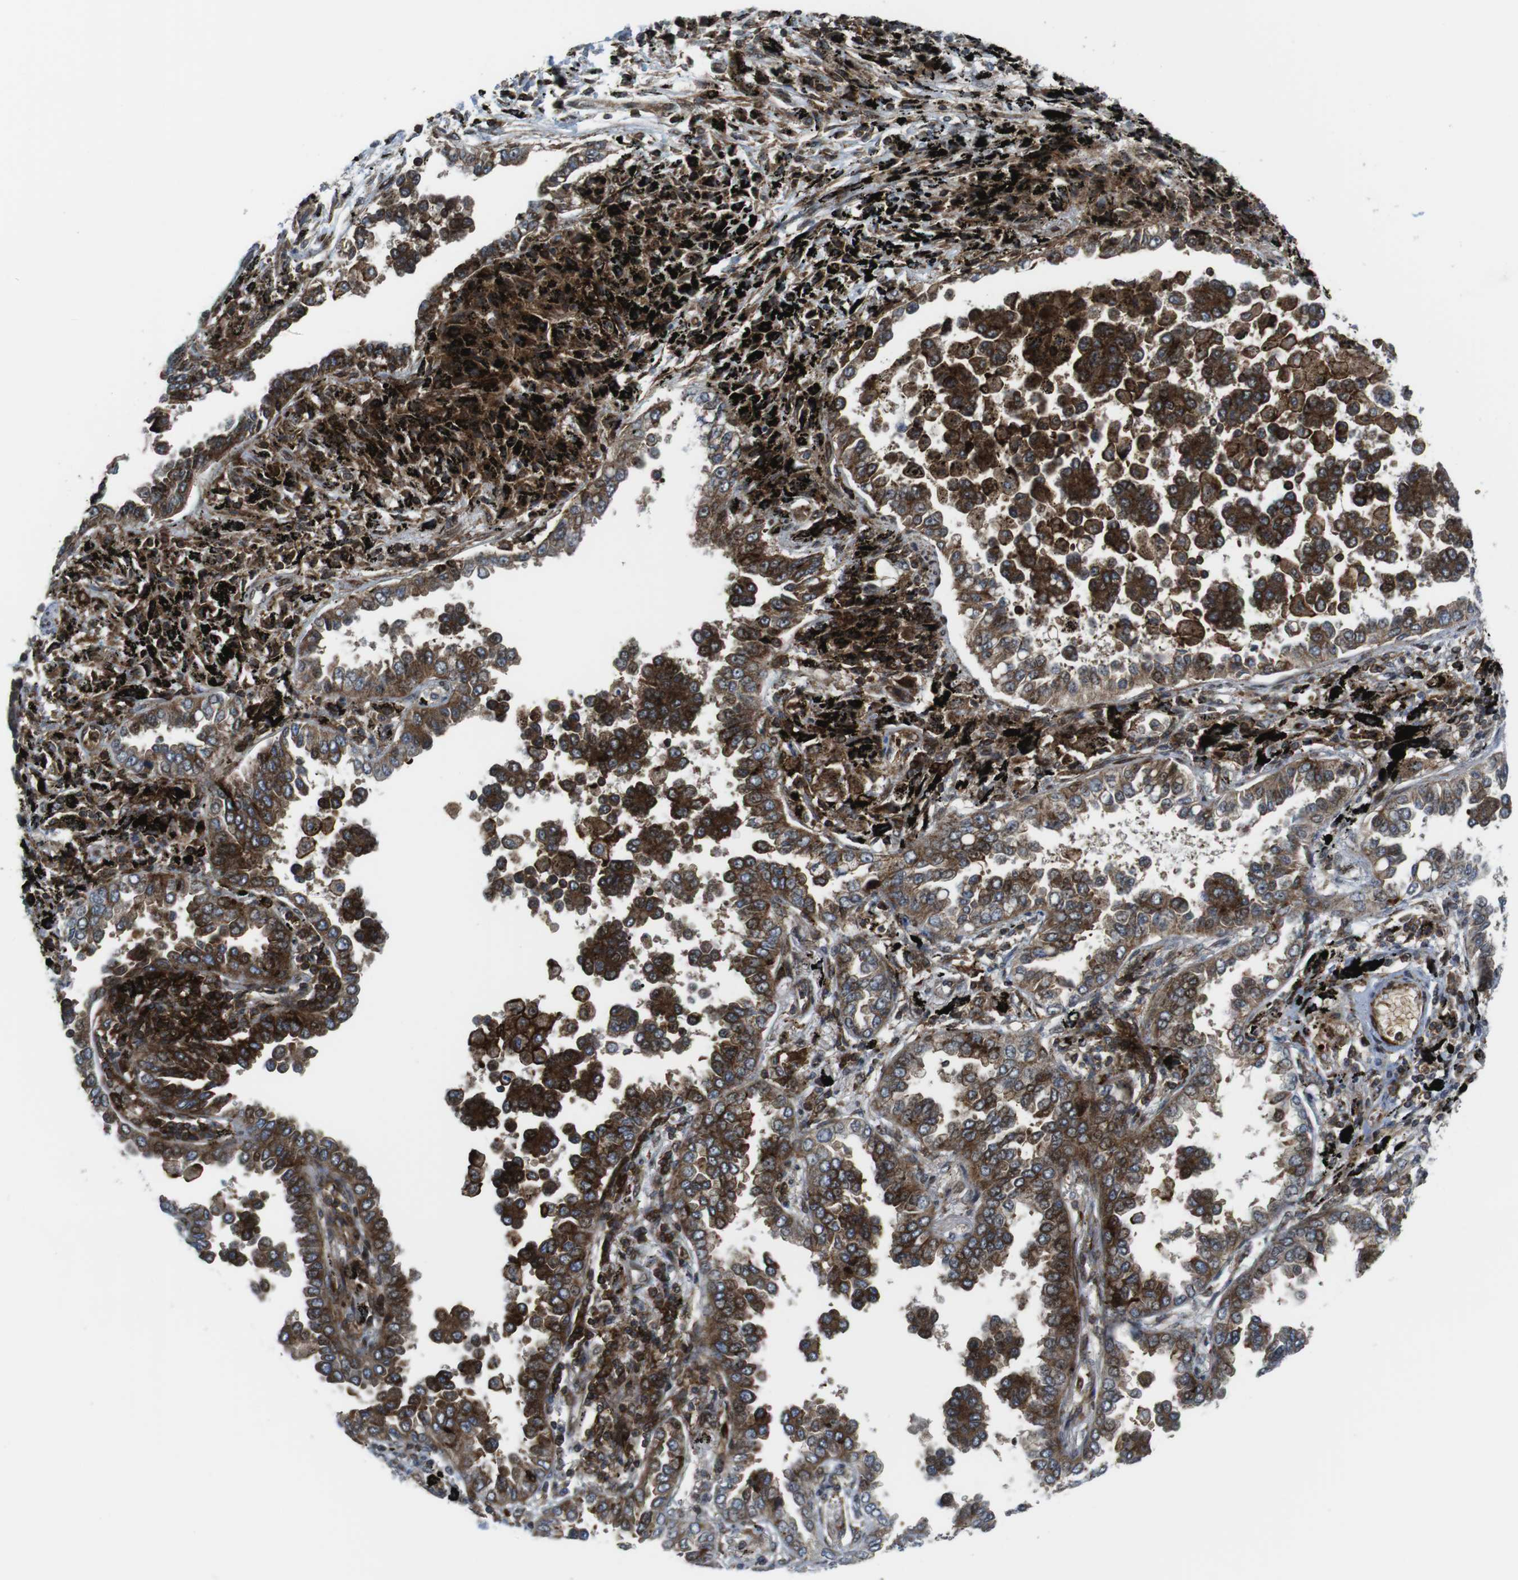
{"staining": {"intensity": "strong", "quantity": ">75%", "location": "cytoplasmic/membranous"}, "tissue": "lung cancer", "cell_type": "Tumor cells", "image_type": "cancer", "snomed": [{"axis": "morphology", "description": "Normal tissue, NOS"}, {"axis": "morphology", "description": "Adenocarcinoma, NOS"}, {"axis": "topography", "description": "Lung"}], "caption": "A brown stain highlights strong cytoplasmic/membranous positivity of a protein in lung cancer tumor cells. The staining is performed using DAB (3,3'-diaminobenzidine) brown chromogen to label protein expression. The nuclei are counter-stained blue using hematoxylin.", "gene": "CUL7", "patient": {"sex": "male", "age": 59}}